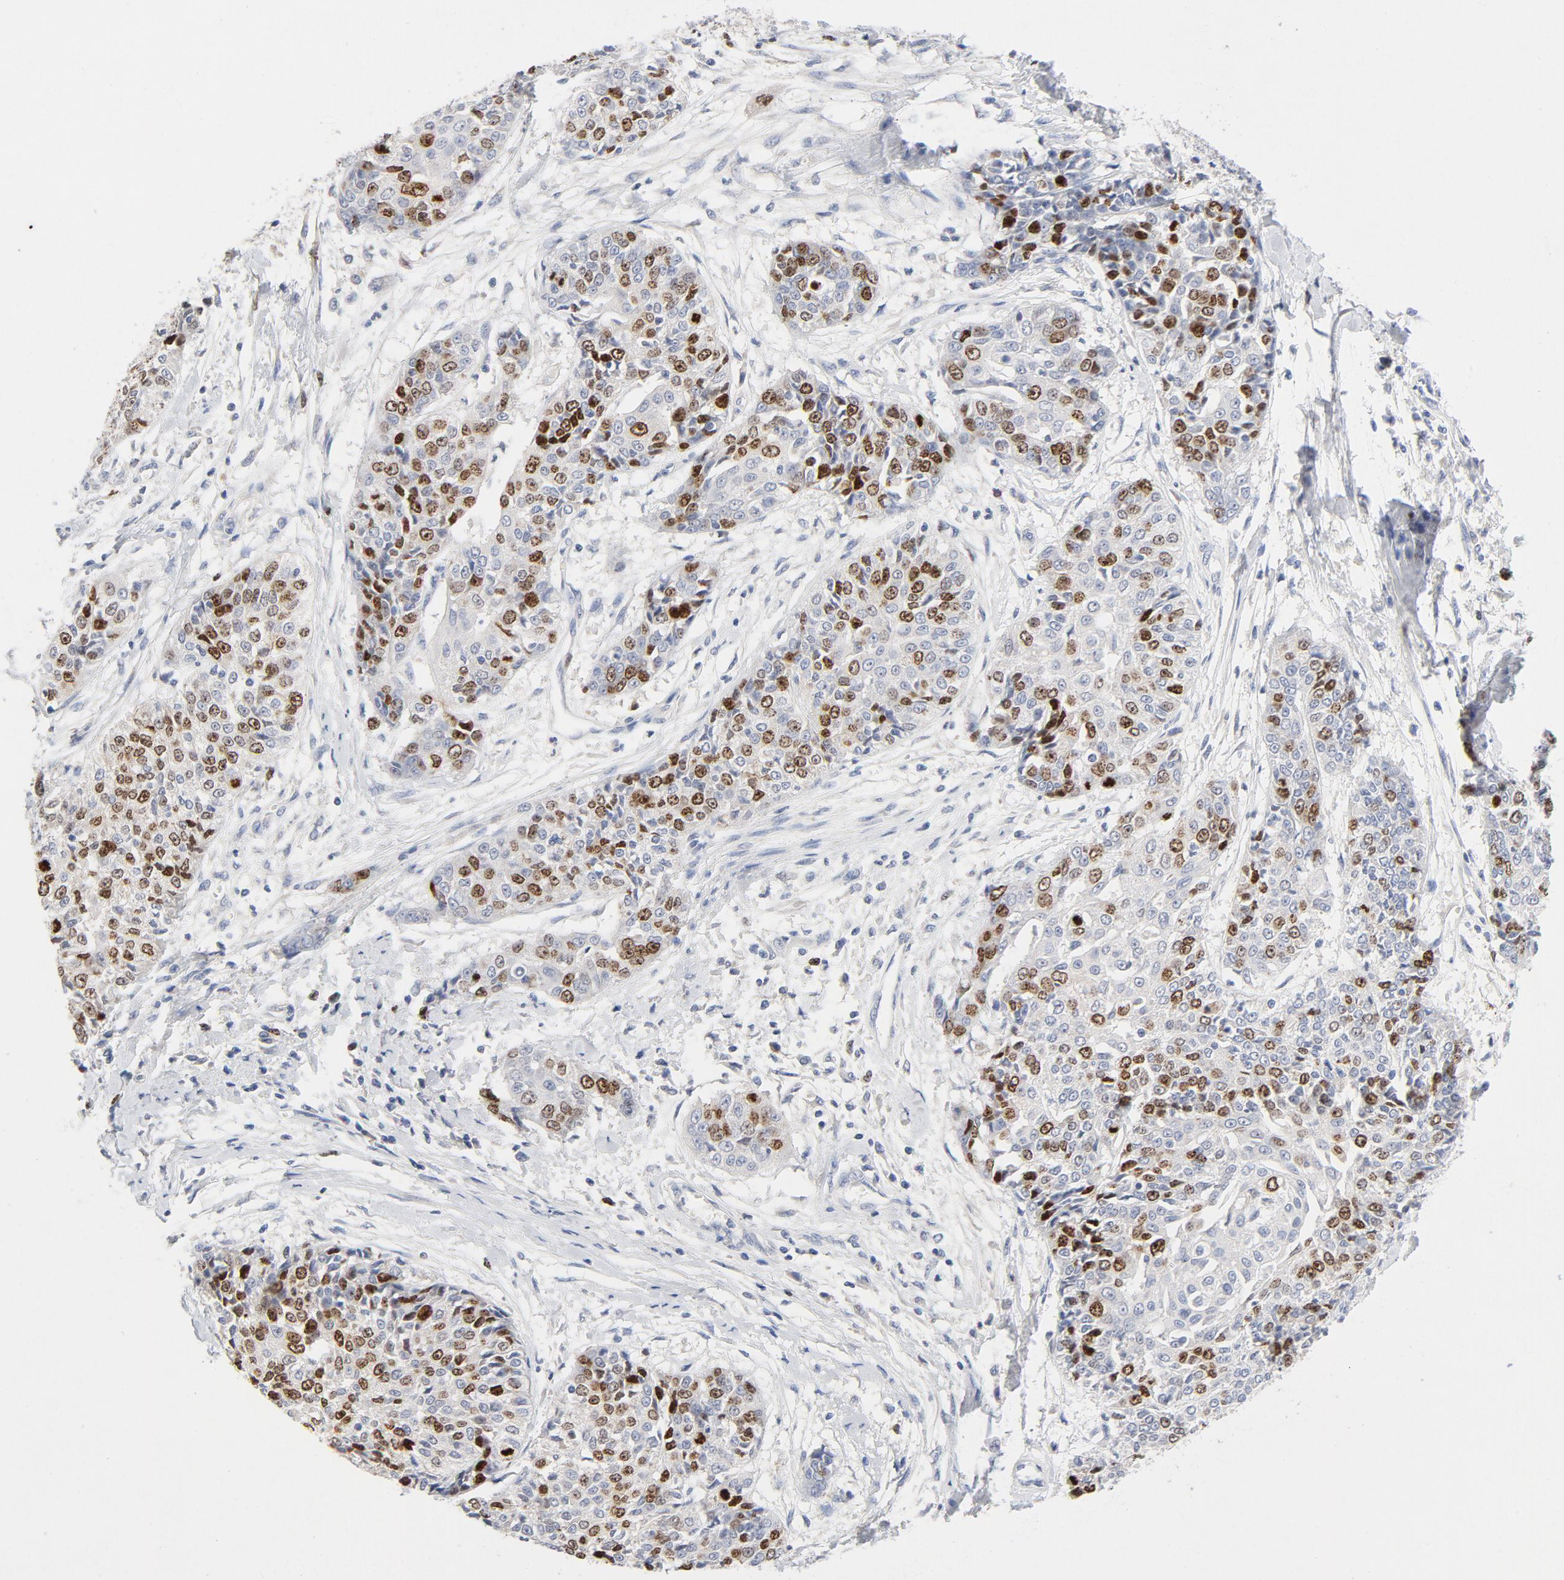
{"staining": {"intensity": "moderate", "quantity": "<25%", "location": "nuclear"}, "tissue": "cervical cancer", "cell_type": "Tumor cells", "image_type": "cancer", "snomed": [{"axis": "morphology", "description": "Squamous cell carcinoma, NOS"}, {"axis": "topography", "description": "Cervix"}], "caption": "About <25% of tumor cells in human squamous cell carcinoma (cervical) display moderate nuclear protein expression as visualized by brown immunohistochemical staining.", "gene": "BIRC5", "patient": {"sex": "female", "age": 64}}